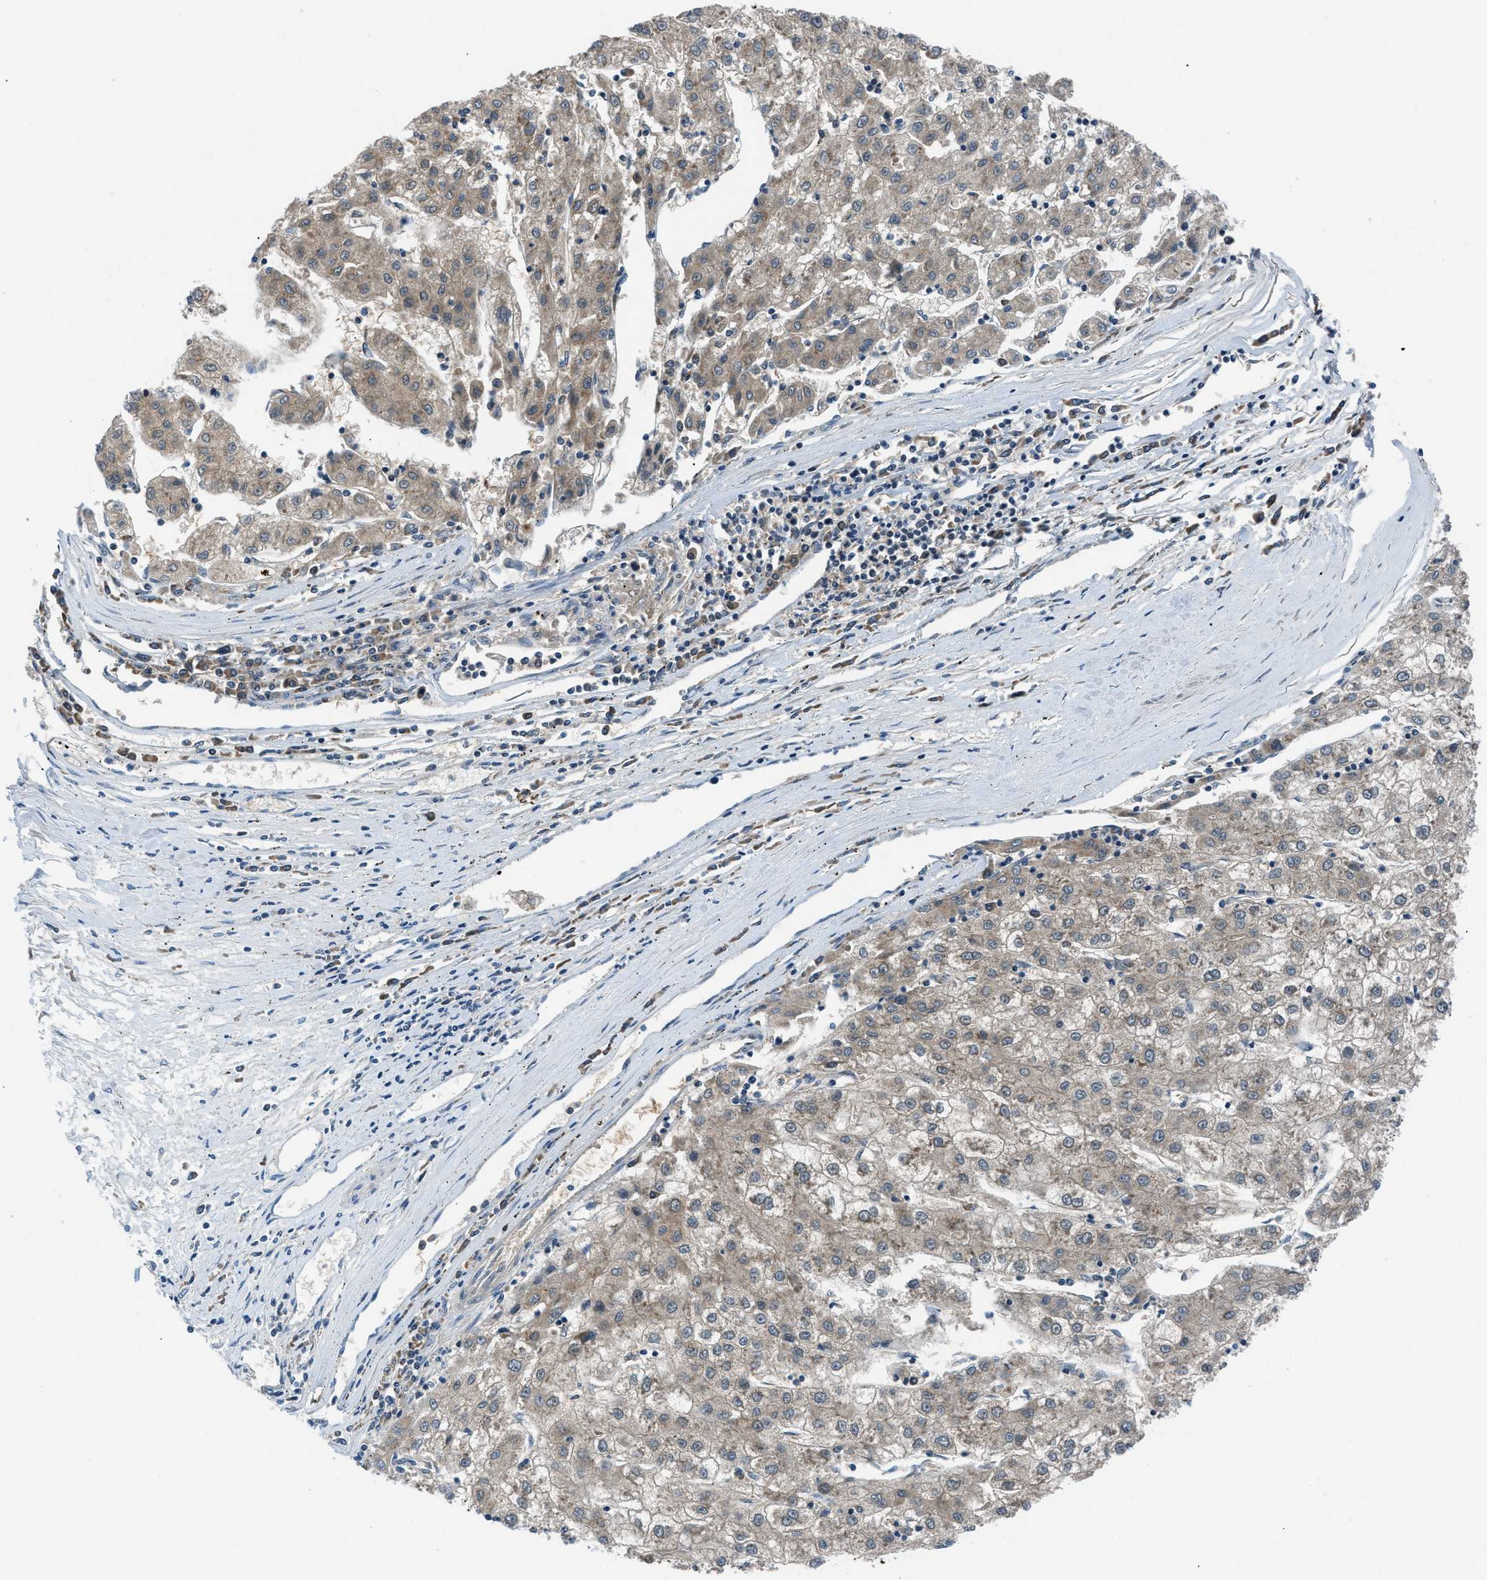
{"staining": {"intensity": "weak", "quantity": ">75%", "location": "cytoplasmic/membranous"}, "tissue": "liver cancer", "cell_type": "Tumor cells", "image_type": "cancer", "snomed": [{"axis": "morphology", "description": "Carcinoma, Hepatocellular, NOS"}, {"axis": "topography", "description": "Liver"}], "caption": "Weak cytoplasmic/membranous protein positivity is appreciated in about >75% of tumor cells in liver hepatocellular carcinoma.", "gene": "ACP1", "patient": {"sex": "male", "age": 72}}